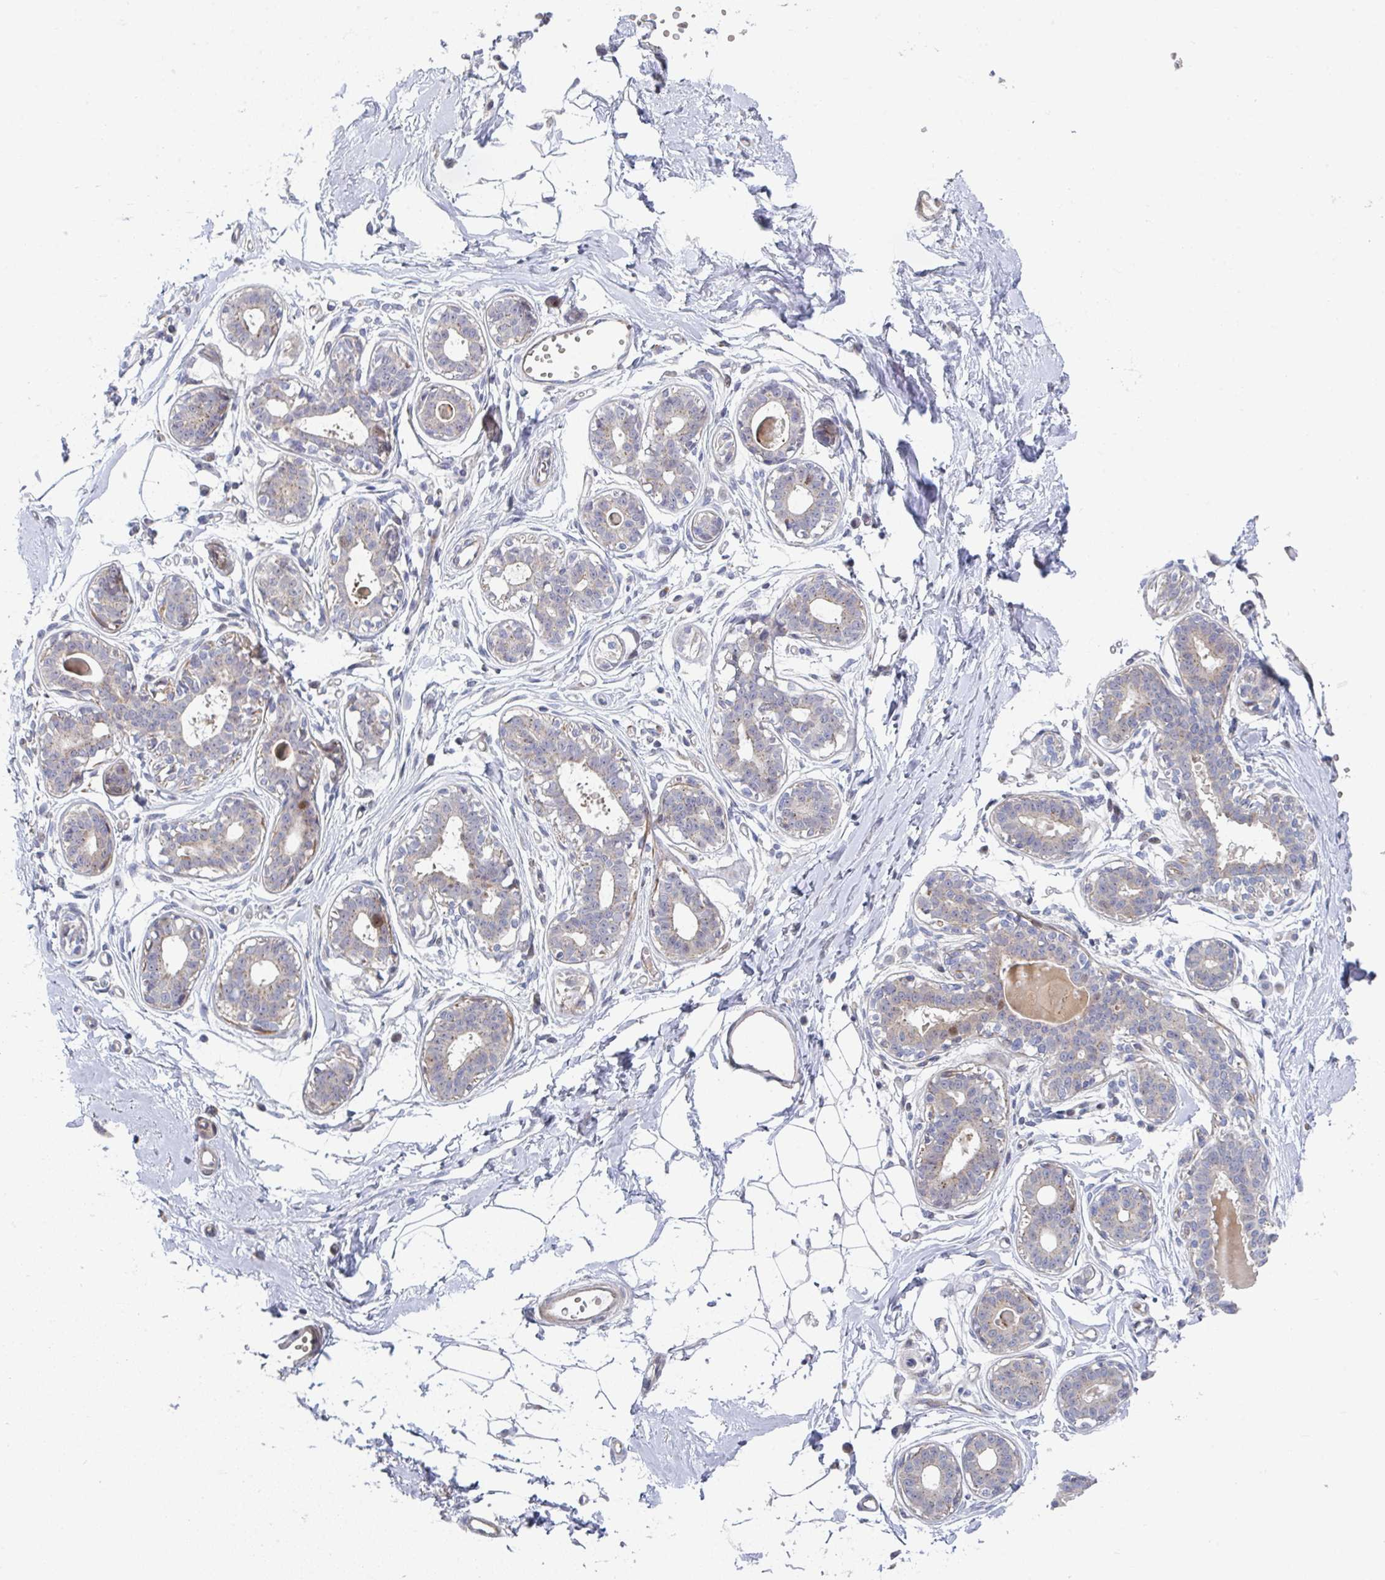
{"staining": {"intensity": "negative", "quantity": "none", "location": "none"}, "tissue": "breast", "cell_type": "Adipocytes", "image_type": "normal", "snomed": [{"axis": "morphology", "description": "Normal tissue, NOS"}, {"axis": "topography", "description": "Breast"}], "caption": "IHC of unremarkable breast exhibits no positivity in adipocytes.", "gene": "ZNF644", "patient": {"sex": "female", "age": 45}}